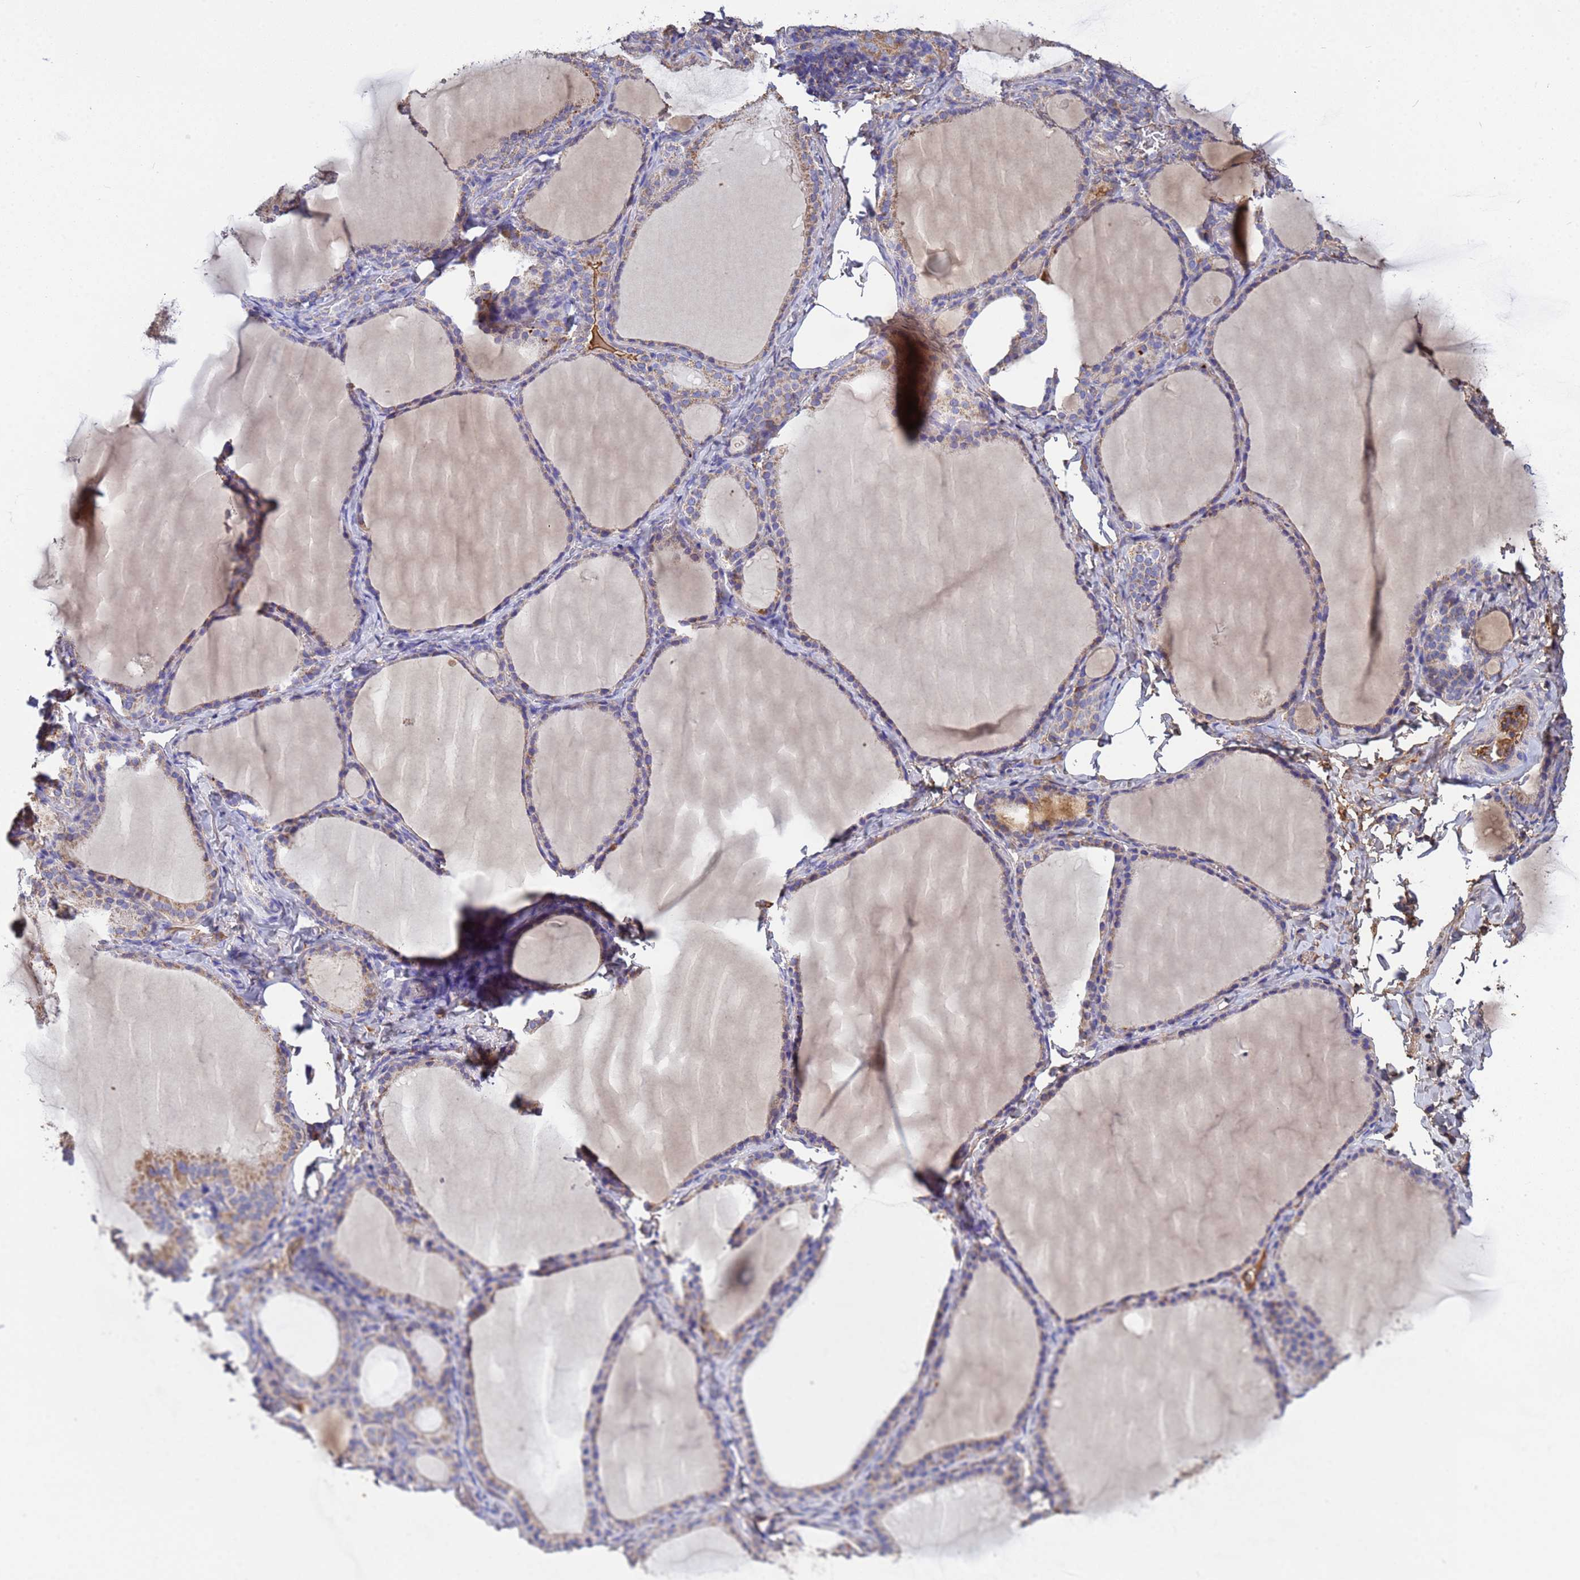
{"staining": {"intensity": "weak", "quantity": "25%-75%", "location": "cytoplasmic/membranous"}, "tissue": "thyroid gland", "cell_type": "Glandular cells", "image_type": "normal", "snomed": [{"axis": "morphology", "description": "Normal tissue, NOS"}, {"axis": "topography", "description": "Thyroid gland"}], "caption": "Protein staining of benign thyroid gland displays weak cytoplasmic/membranous expression in approximately 25%-75% of glandular cells. (DAB (3,3'-diaminobenzidine) IHC, brown staining for protein, blue staining for nuclei).", "gene": "GLUD1", "patient": {"sex": "female", "age": 39}}